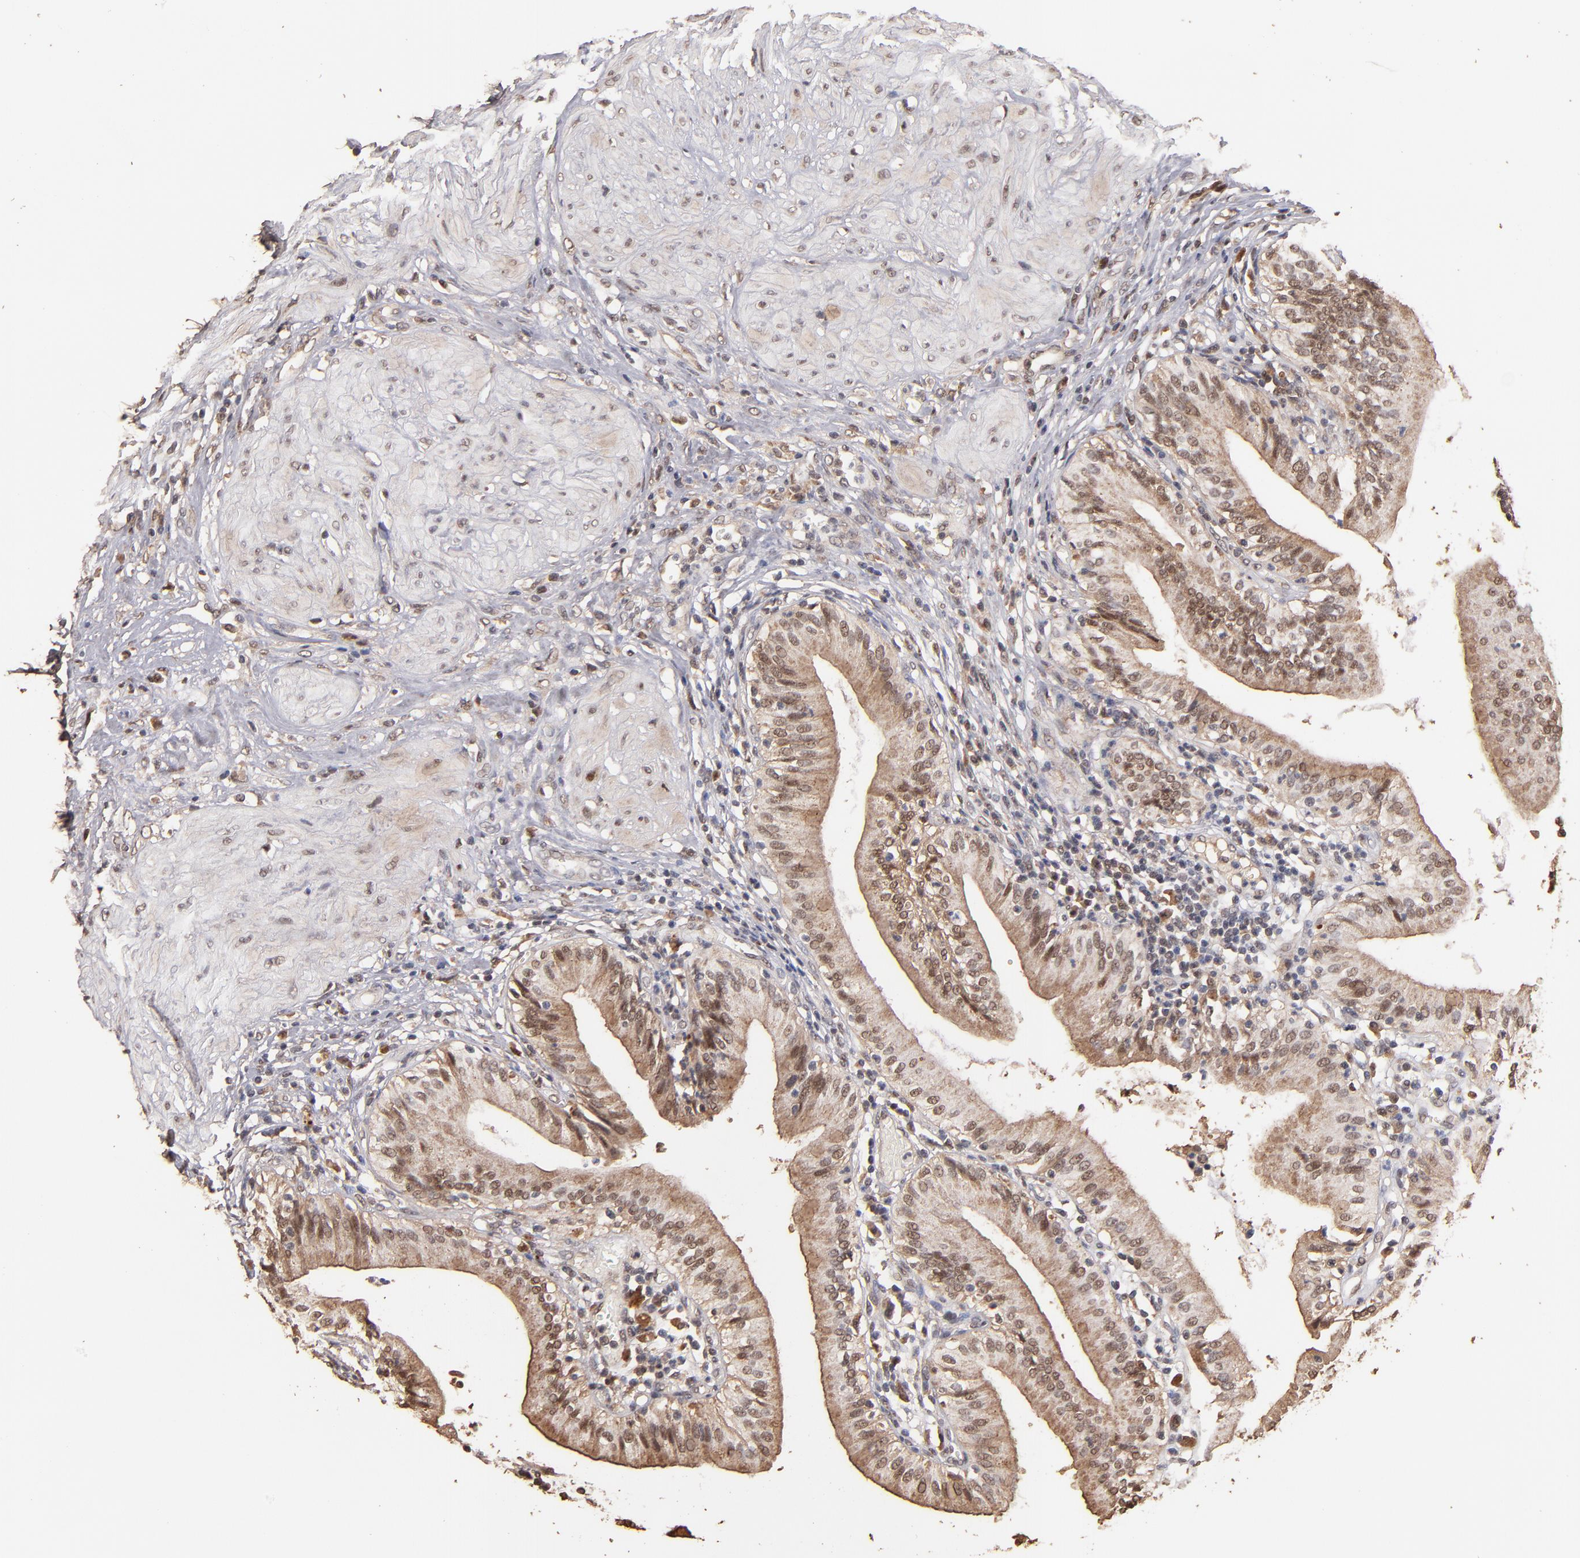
{"staining": {"intensity": "moderate", "quantity": ">75%", "location": "cytoplasmic/membranous,nuclear"}, "tissue": "gallbladder", "cell_type": "Glandular cells", "image_type": "normal", "snomed": [{"axis": "morphology", "description": "Normal tissue, NOS"}, {"axis": "topography", "description": "Gallbladder"}], "caption": "Protein staining reveals moderate cytoplasmic/membranous,nuclear staining in about >75% of glandular cells in normal gallbladder.", "gene": "EAPP", "patient": {"sex": "male", "age": 58}}